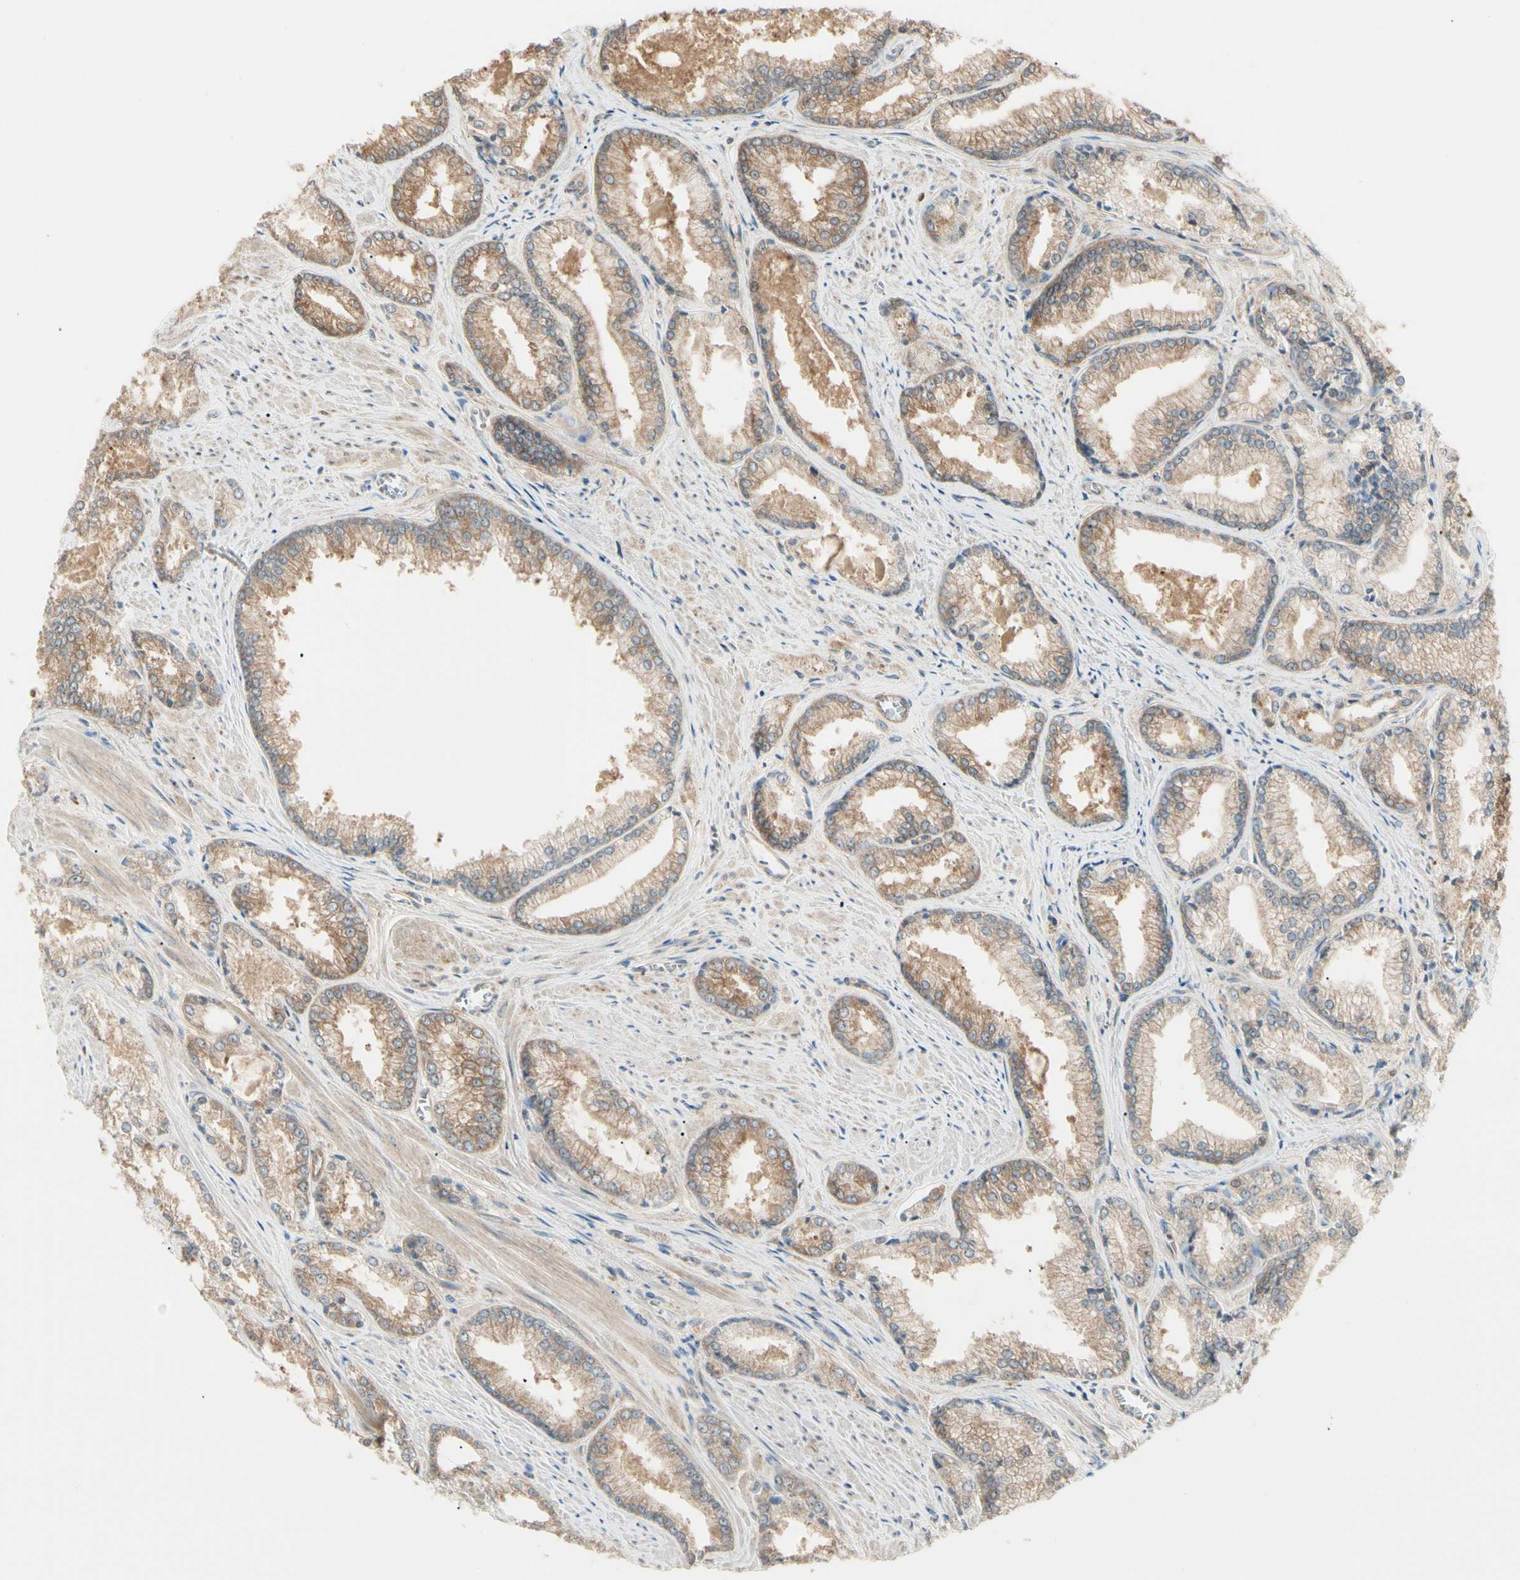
{"staining": {"intensity": "moderate", "quantity": ">75%", "location": "cytoplasmic/membranous"}, "tissue": "prostate cancer", "cell_type": "Tumor cells", "image_type": "cancer", "snomed": [{"axis": "morphology", "description": "Adenocarcinoma, Low grade"}, {"axis": "topography", "description": "Prostate"}], "caption": "This photomicrograph displays IHC staining of human prostate cancer (low-grade adenocarcinoma), with medium moderate cytoplasmic/membranous positivity in about >75% of tumor cells.", "gene": "IRAG1", "patient": {"sex": "male", "age": 64}}